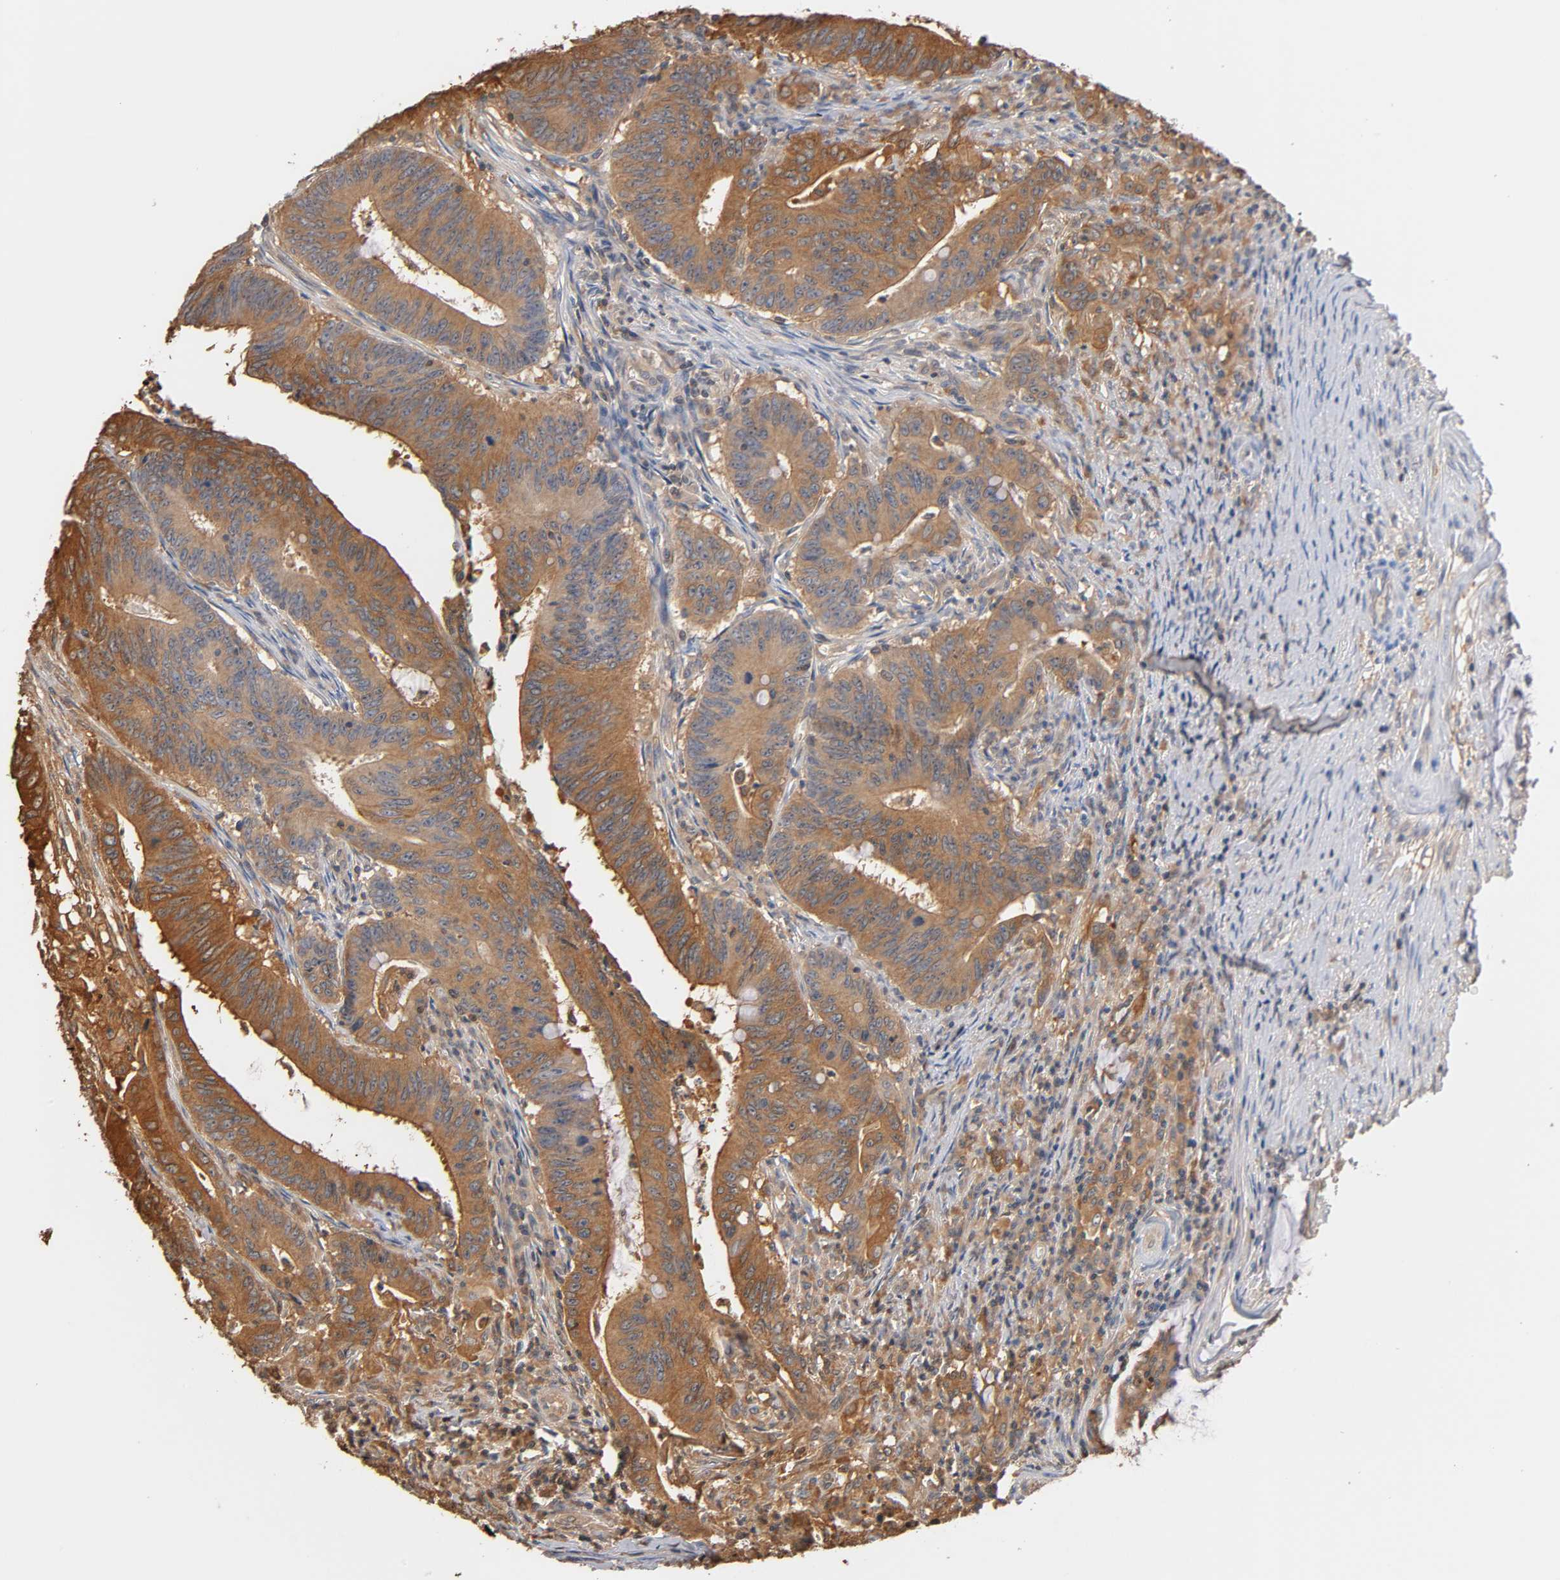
{"staining": {"intensity": "strong", "quantity": ">75%", "location": "cytoplasmic/membranous"}, "tissue": "colorectal cancer", "cell_type": "Tumor cells", "image_type": "cancer", "snomed": [{"axis": "morphology", "description": "Adenocarcinoma, NOS"}, {"axis": "topography", "description": "Colon"}], "caption": "A photomicrograph showing strong cytoplasmic/membranous positivity in approximately >75% of tumor cells in colorectal cancer, as visualized by brown immunohistochemical staining.", "gene": "ALDOA", "patient": {"sex": "male", "age": 45}}